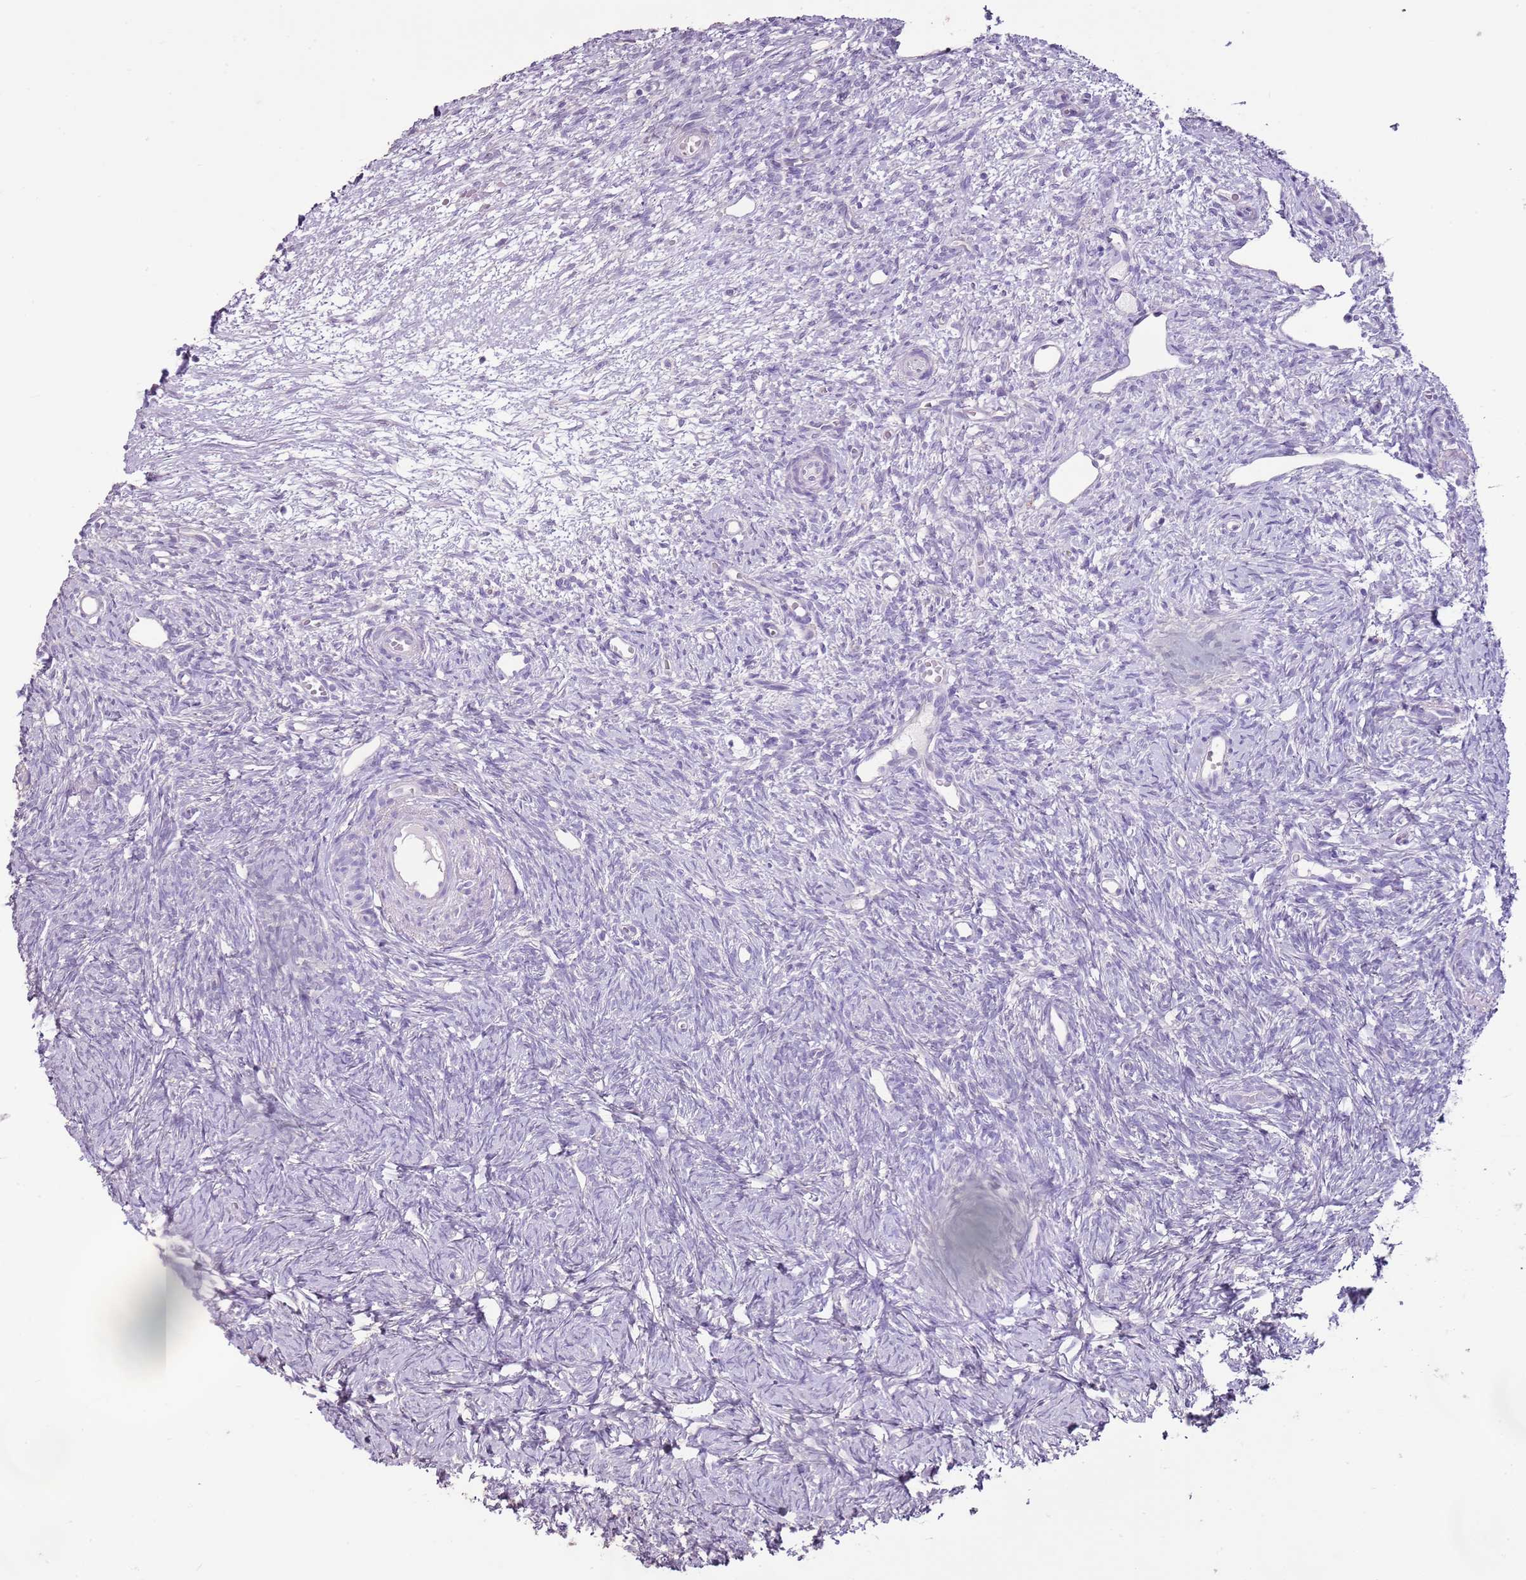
{"staining": {"intensity": "negative", "quantity": "none", "location": "none"}, "tissue": "ovary", "cell_type": "Ovarian stroma cells", "image_type": "normal", "snomed": [{"axis": "morphology", "description": "Normal tissue, NOS"}, {"axis": "topography", "description": "Ovary"}], "caption": "Immunohistochemical staining of normal human ovary exhibits no significant expression in ovarian stroma cells.", "gene": "BLOC1S2", "patient": {"sex": "female", "age": 51}}